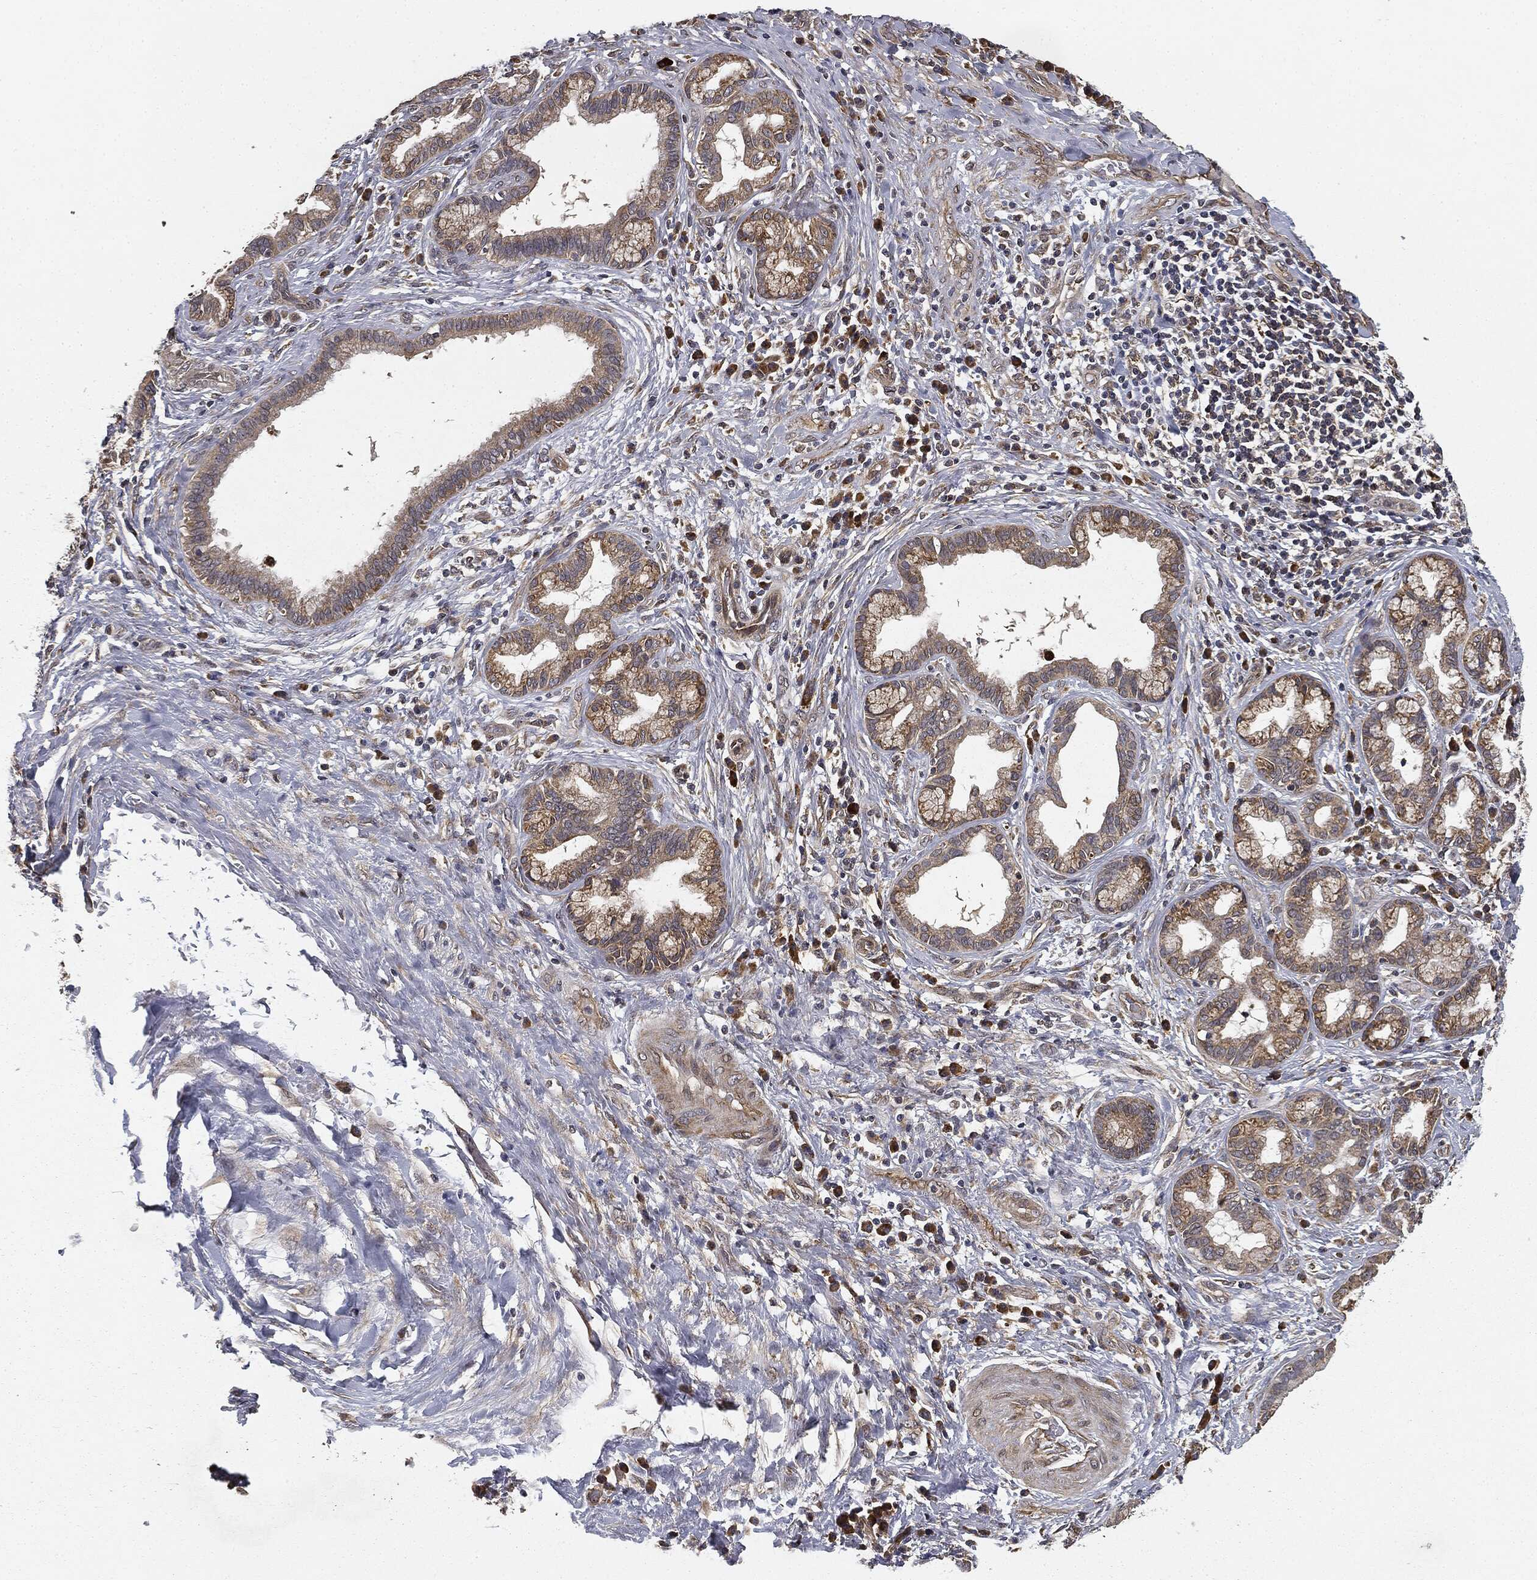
{"staining": {"intensity": "weak", "quantity": ">75%", "location": "cytoplasmic/membranous"}, "tissue": "liver cancer", "cell_type": "Tumor cells", "image_type": "cancer", "snomed": [{"axis": "morphology", "description": "Cholangiocarcinoma"}, {"axis": "topography", "description": "Liver"}], "caption": "The micrograph displays staining of liver cholangiocarcinoma, revealing weak cytoplasmic/membranous protein positivity (brown color) within tumor cells.", "gene": "MIER2", "patient": {"sex": "female", "age": 73}}